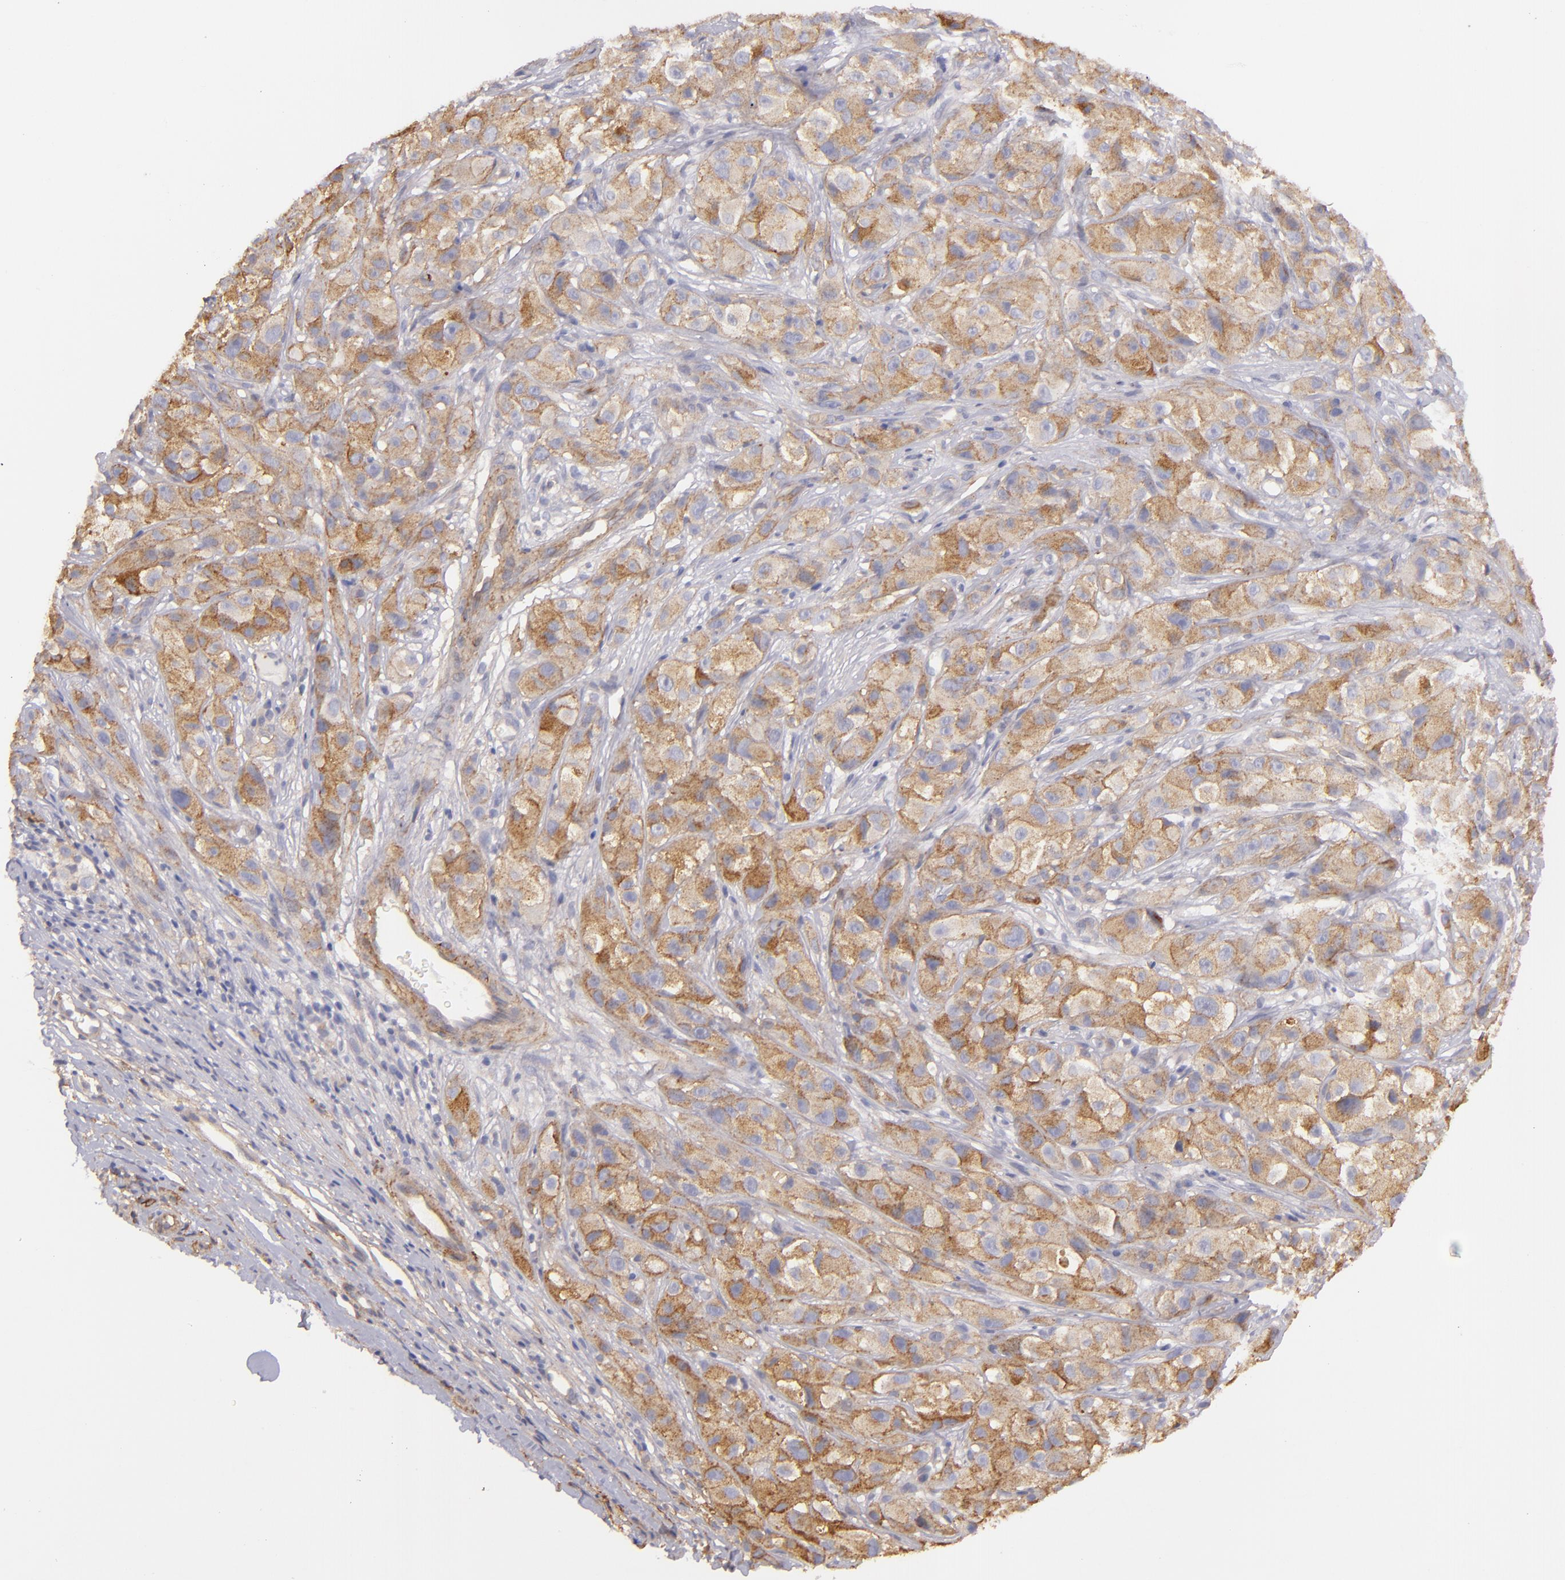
{"staining": {"intensity": "moderate", "quantity": "25%-75%", "location": "cytoplasmic/membranous"}, "tissue": "melanoma", "cell_type": "Tumor cells", "image_type": "cancer", "snomed": [{"axis": "morphology", "description": "Malignant melanoma, NOS"}, {"axis": "topography", "description": "Skin"}], "caption": "Protein expression by IHC displays moderate cytoplasmic/membranous expression in approximately 25%-75% of tumor cells in melanoma.", "gene": "CD151", "patient": {"sex": "male", "age": 56}}